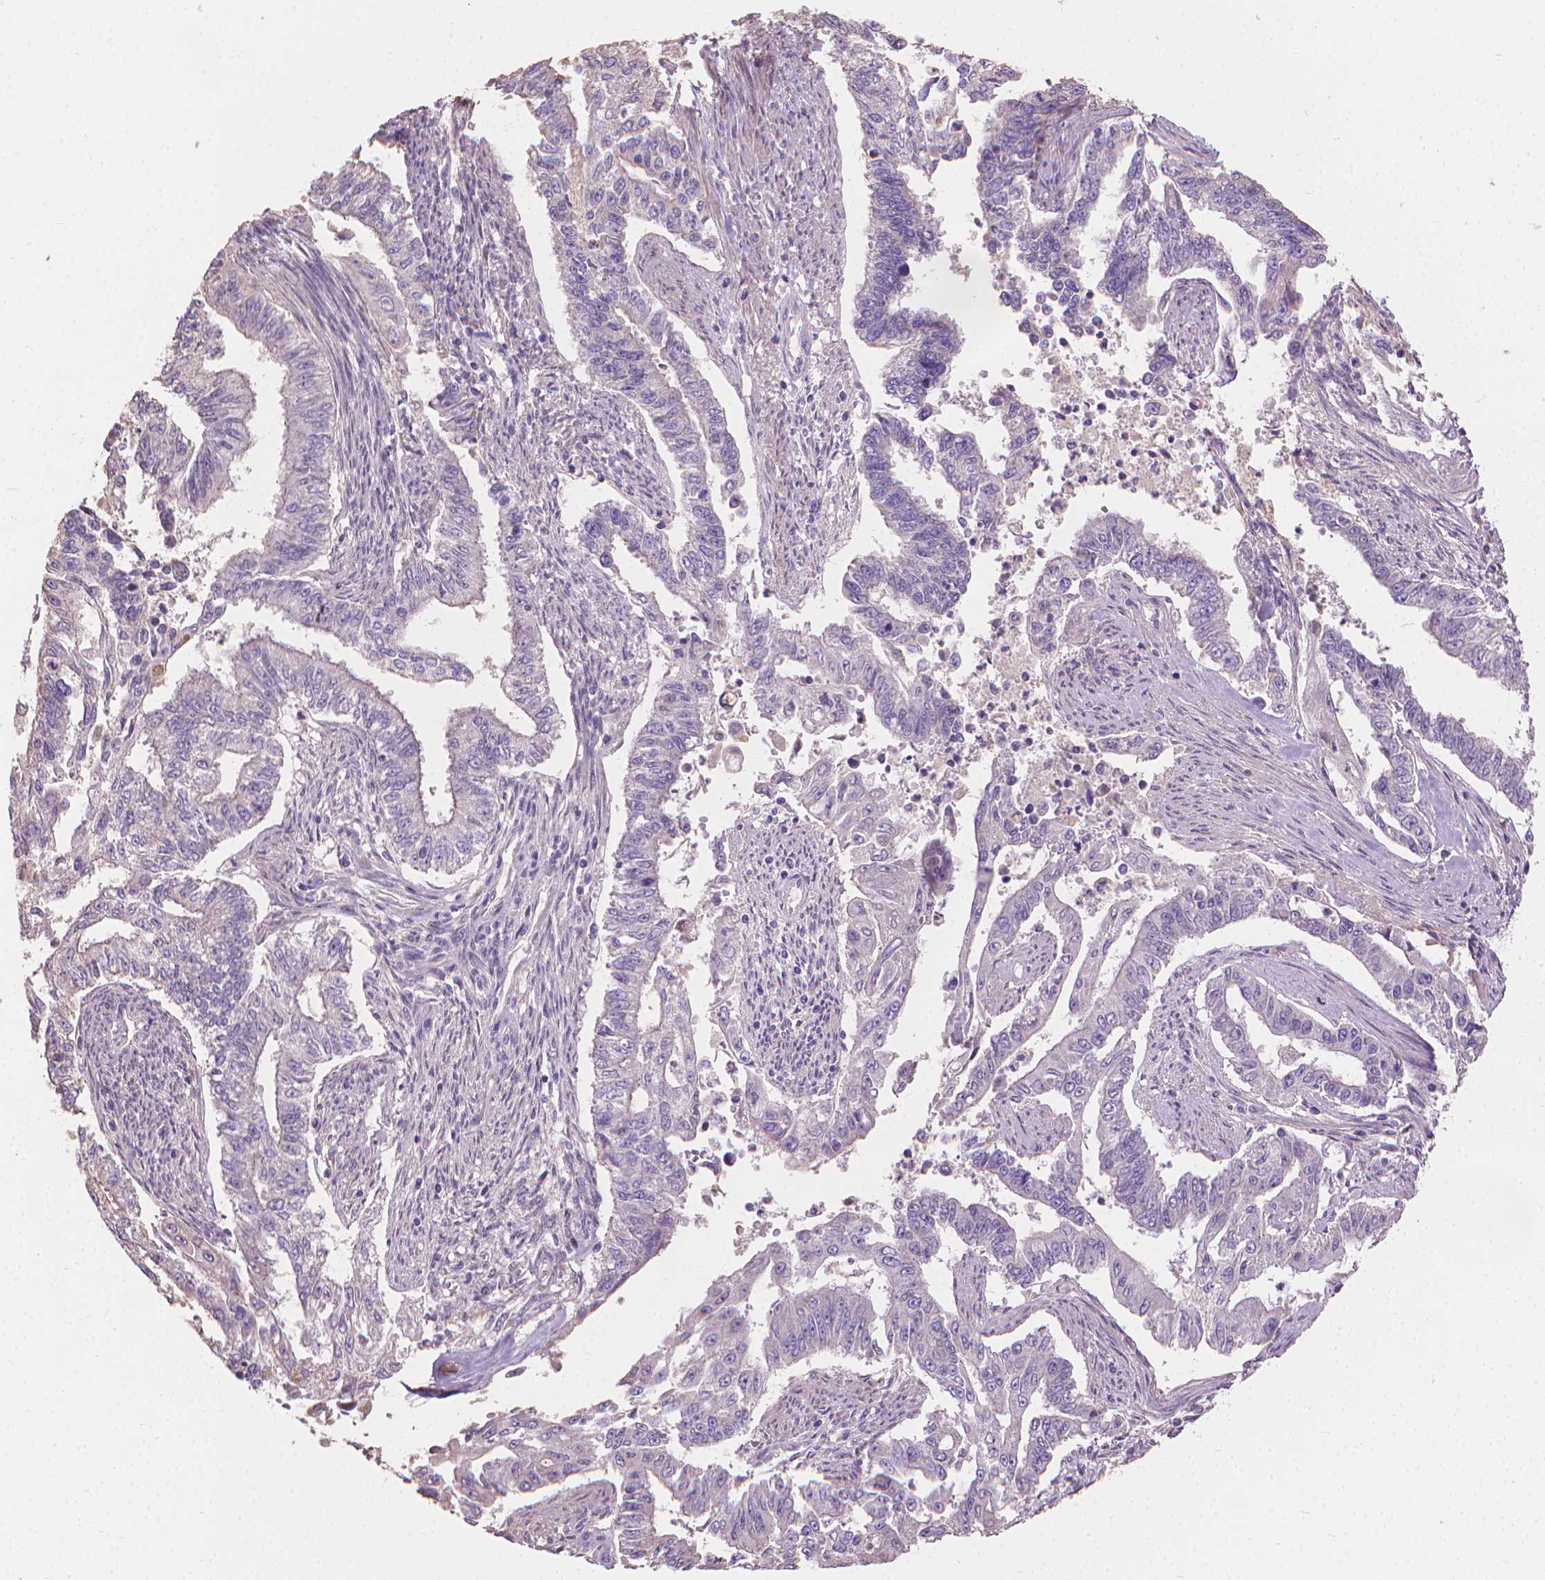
{"staining": {"intensity": "negative", "quantity": "none", "location": "none"}, "tissue": "endometrial cancer", "cell_type": "Tumor cells", "image_type": "cancer", "snomed": [{"axis": "morphology", "description": "Adenocarcinoma, NOS"}, {"axis": "topography", "description": "Uterus"}], "caption": "Immunohistochemistry of endometrial cancer (adenocarcinoma) demonstrates no staining in tumor cells.", "gene": "CABCOCO1", "patient": {"sex": "female", "age": 59}}